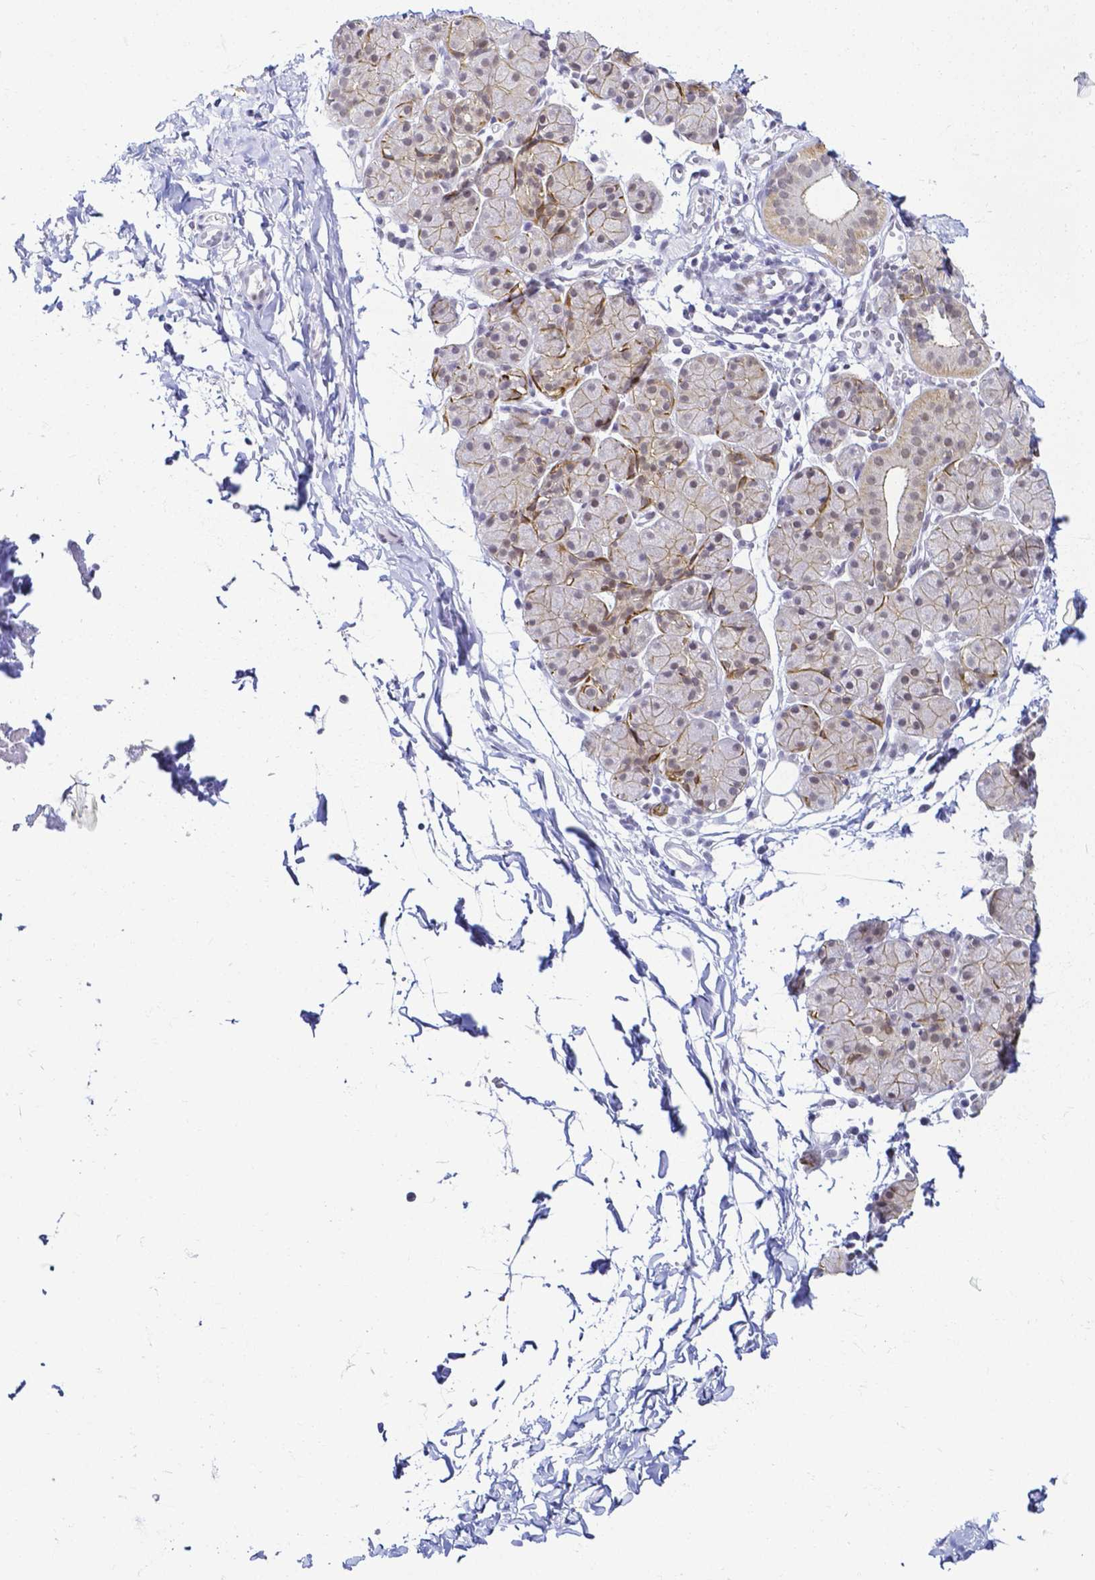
{"staining": {"intensity": "weak", "quantity": "<25%", "location": "cytoplasmic/membranous"}, "tissue": "salivary gland", "cell_type": "Glandular cells", "image_type": "normal", "snomed": [{"axis": "morphology", "description": "Normal tissue, NOS"}, {"axis": "morphology", "description": "Inflammation, NOS"}, {"axis": "topography", "description": "Lymph node"}, {"axis": "topography", "description": "Salivary gland"}], "caption": "Immunohistochemical staining of normal human salivary gland exhibits no significant expression in glandular cells. (Stains: DAB IHC with hematoxylin counter stain, Microscopy: brightfield microscopy at high magnification).", "gene": "FAM83G", "patient": {"sex": "male", "age": 3}}